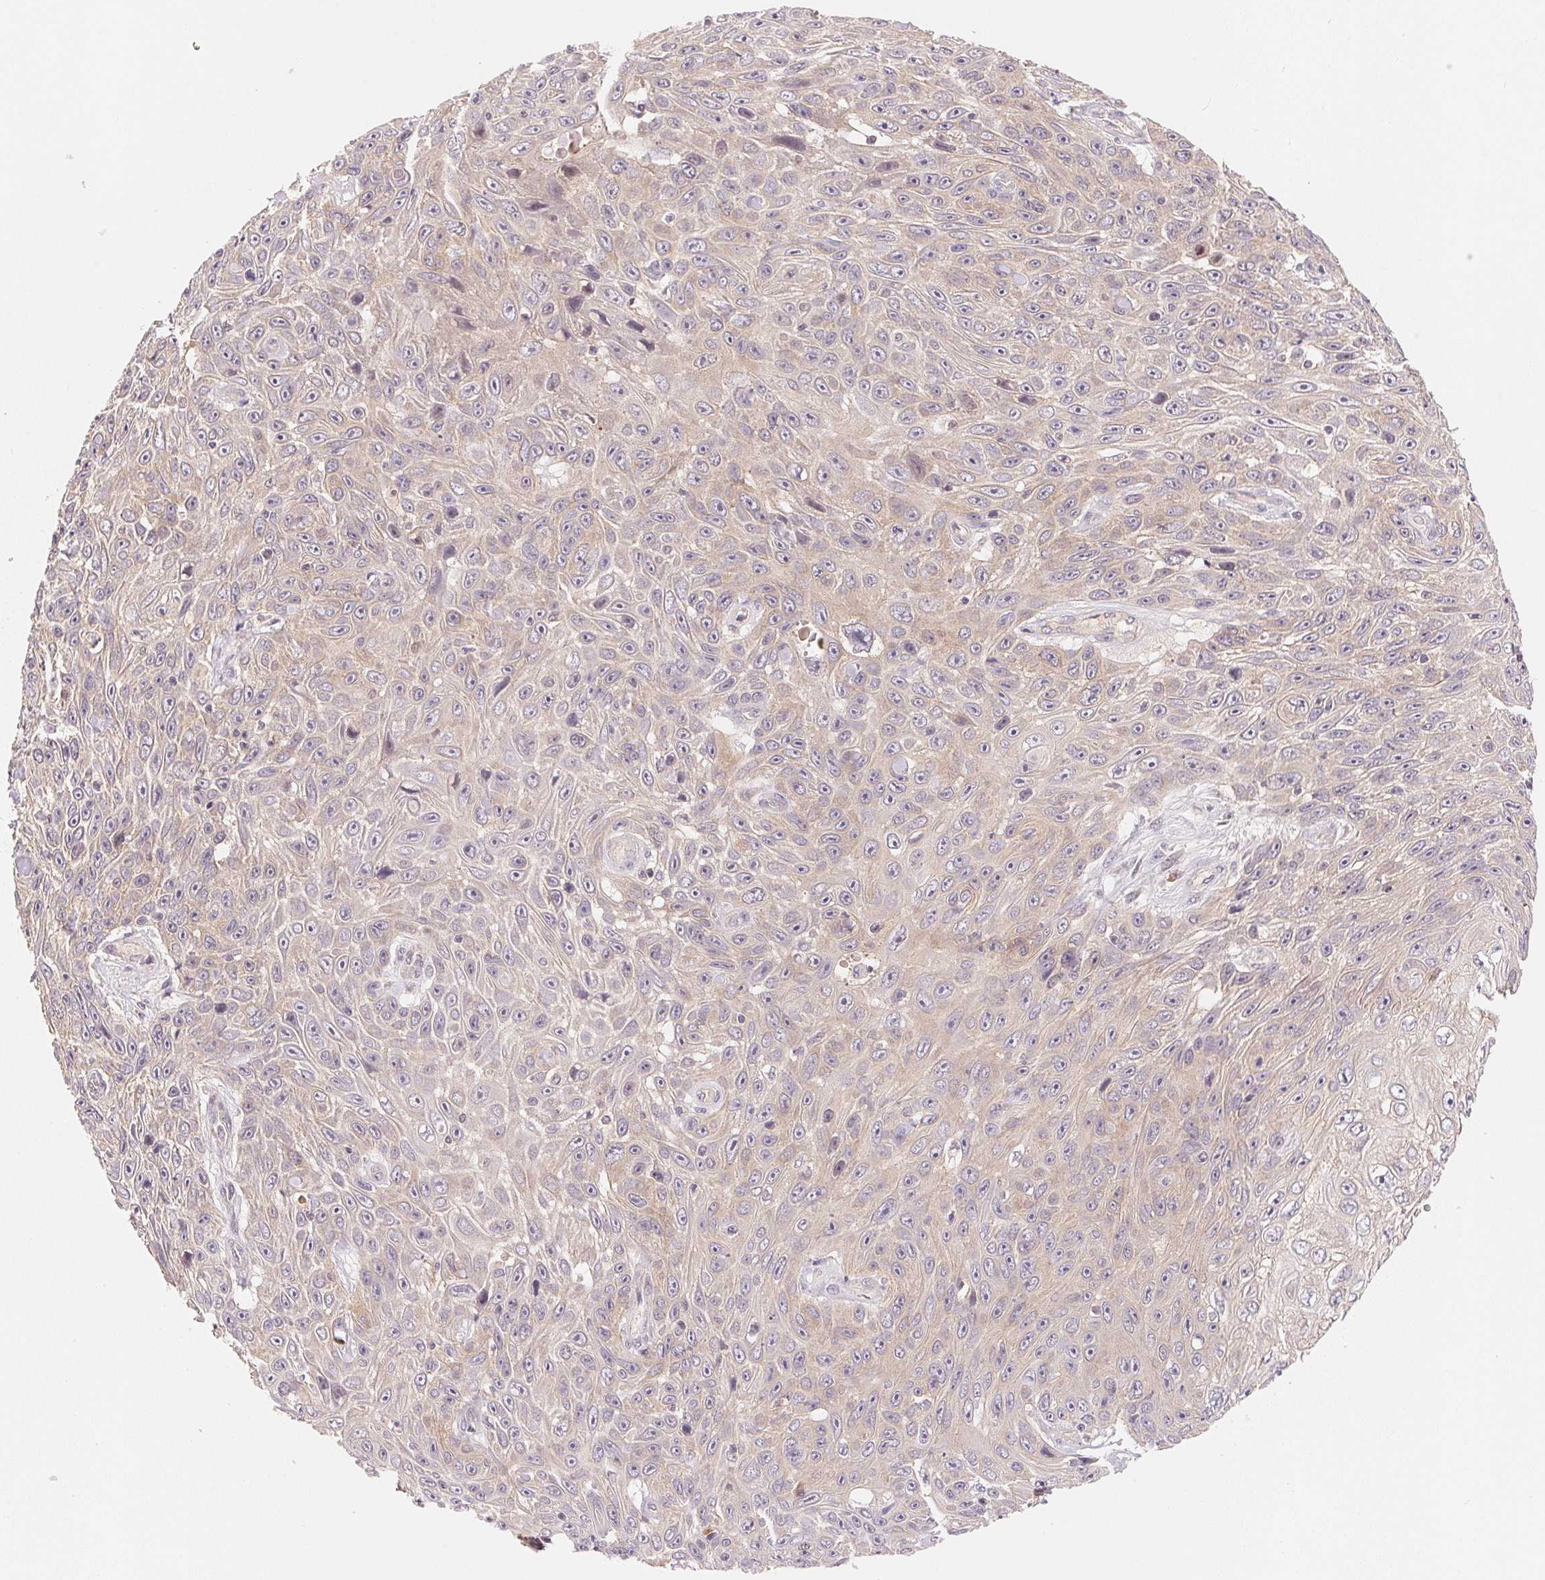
{"staining": {"intensity": "weak", "quantity": "<25%", "location": "cytoplasmic/membranous"}, "tissue": "skin cancer", "cell_type": "Tumor cells", "image_type": "cancer", "snomed": [{"axis": "morphology", "description": "Squamous cell carcinoma, NOS"}, {"axis": "topography", "description": "Skin"}], "caption": "DAB (3,3'-diaminobenzidine) immunohistochemical staining of human skin squamous cell carcinoma exhibits no significant expression in tumor cells.", "gene": "BNIP5", "patient": {"sex": "male", "age": 82}}